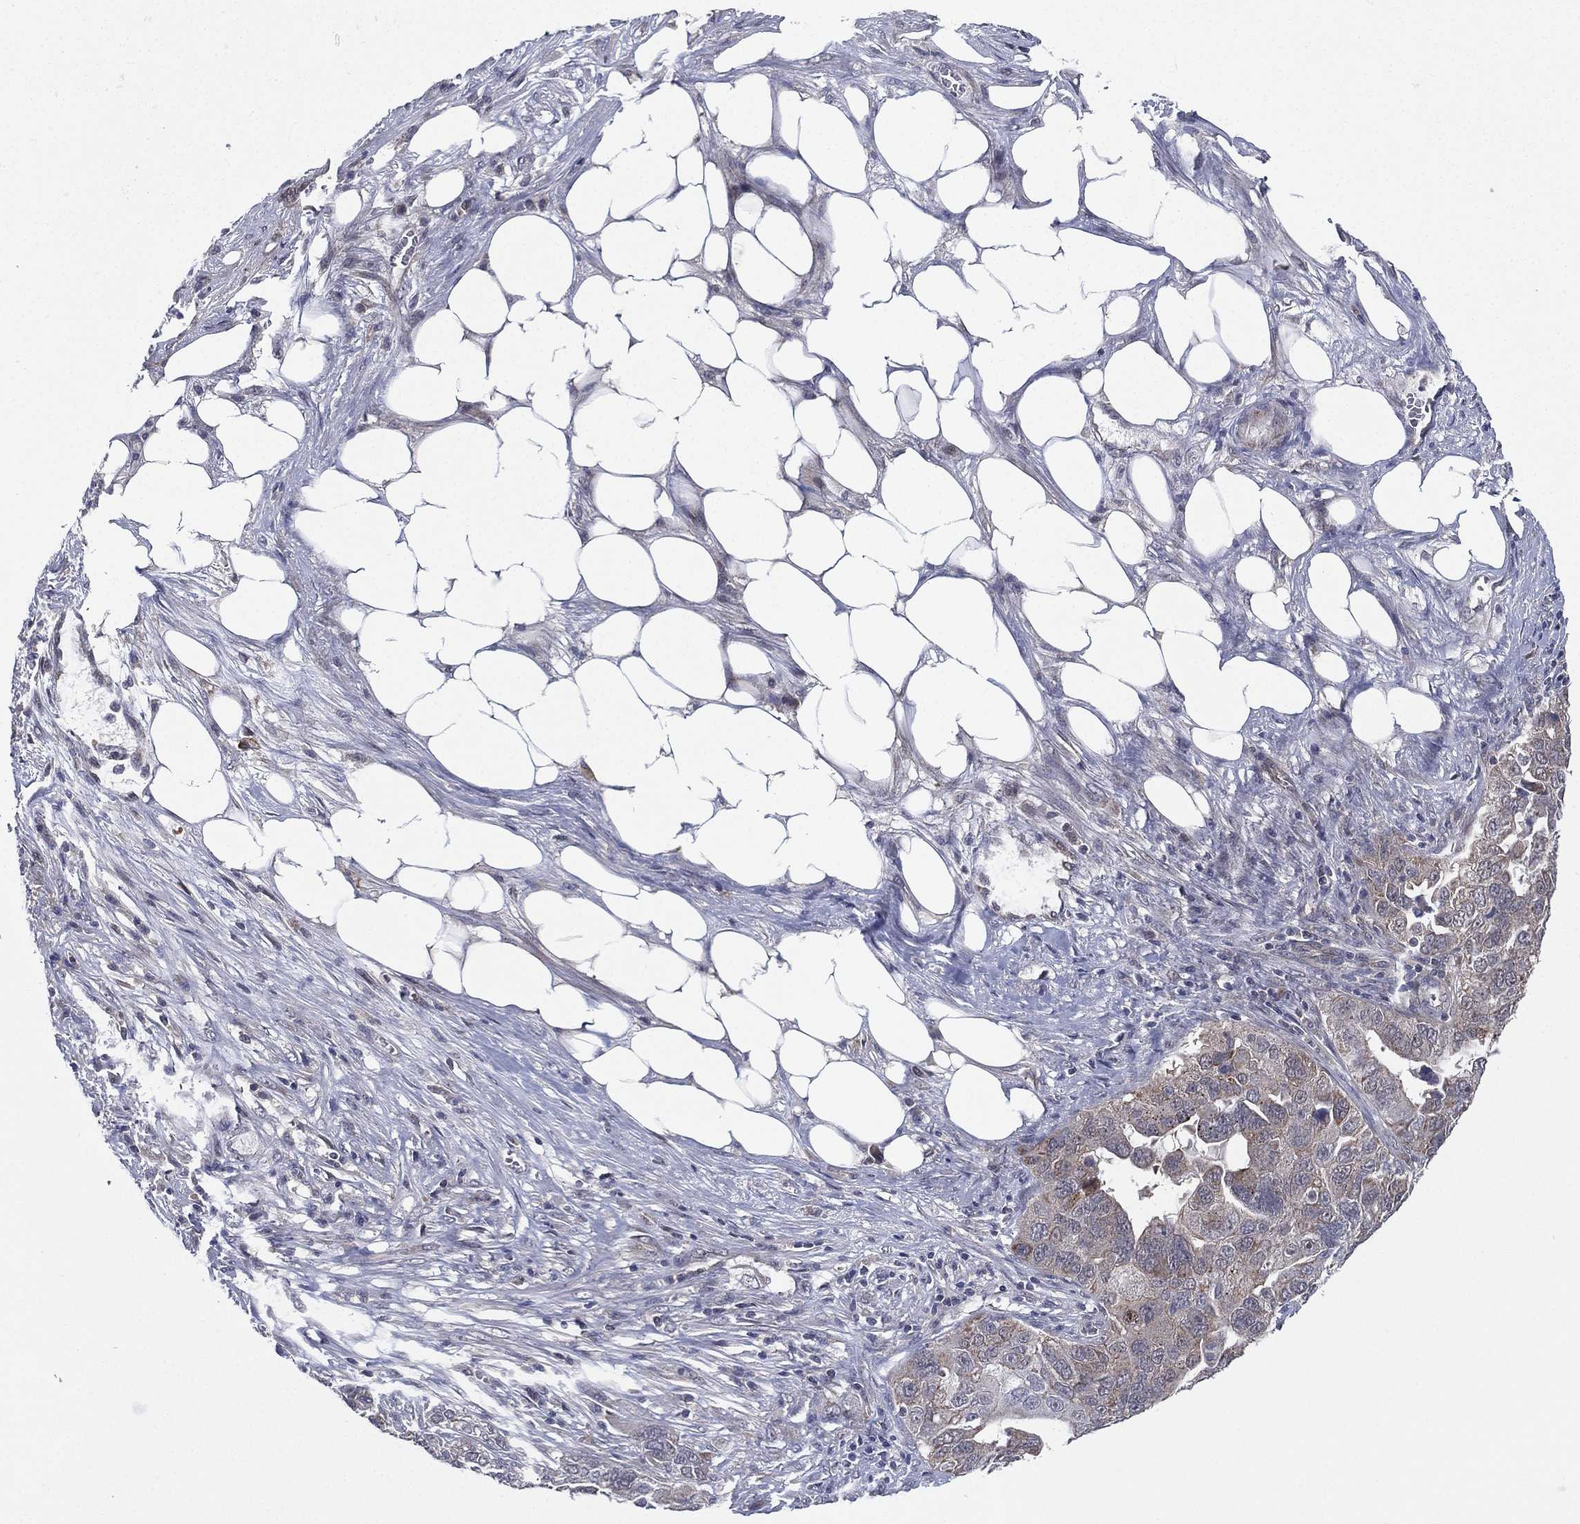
{"staining": {"intensity": "weak", "quantity": "<25%", "location": "cytoplasmic/membranous"}, "tissue": "ovarian cancer", "cell_type": "Tumor cells", "image_type": "cancer", "snomed": [{"axis": "morphology", "description": "Carcinoma, endometroid"}, {"axis": "topography", "description": "Soft tissue"}, {"axis": "topography", "description": "Ovary"}], "caption": "An image of human ovarian cancer is negative for staining in tumor cells. The staining was performed using DAB to visualize the protein expression in brown, while the nuclei were stained in blue with hematoxylin (Magnification: 20x).", "gene": "KAT14", "patient": {"sex": "female", "age": 52}}